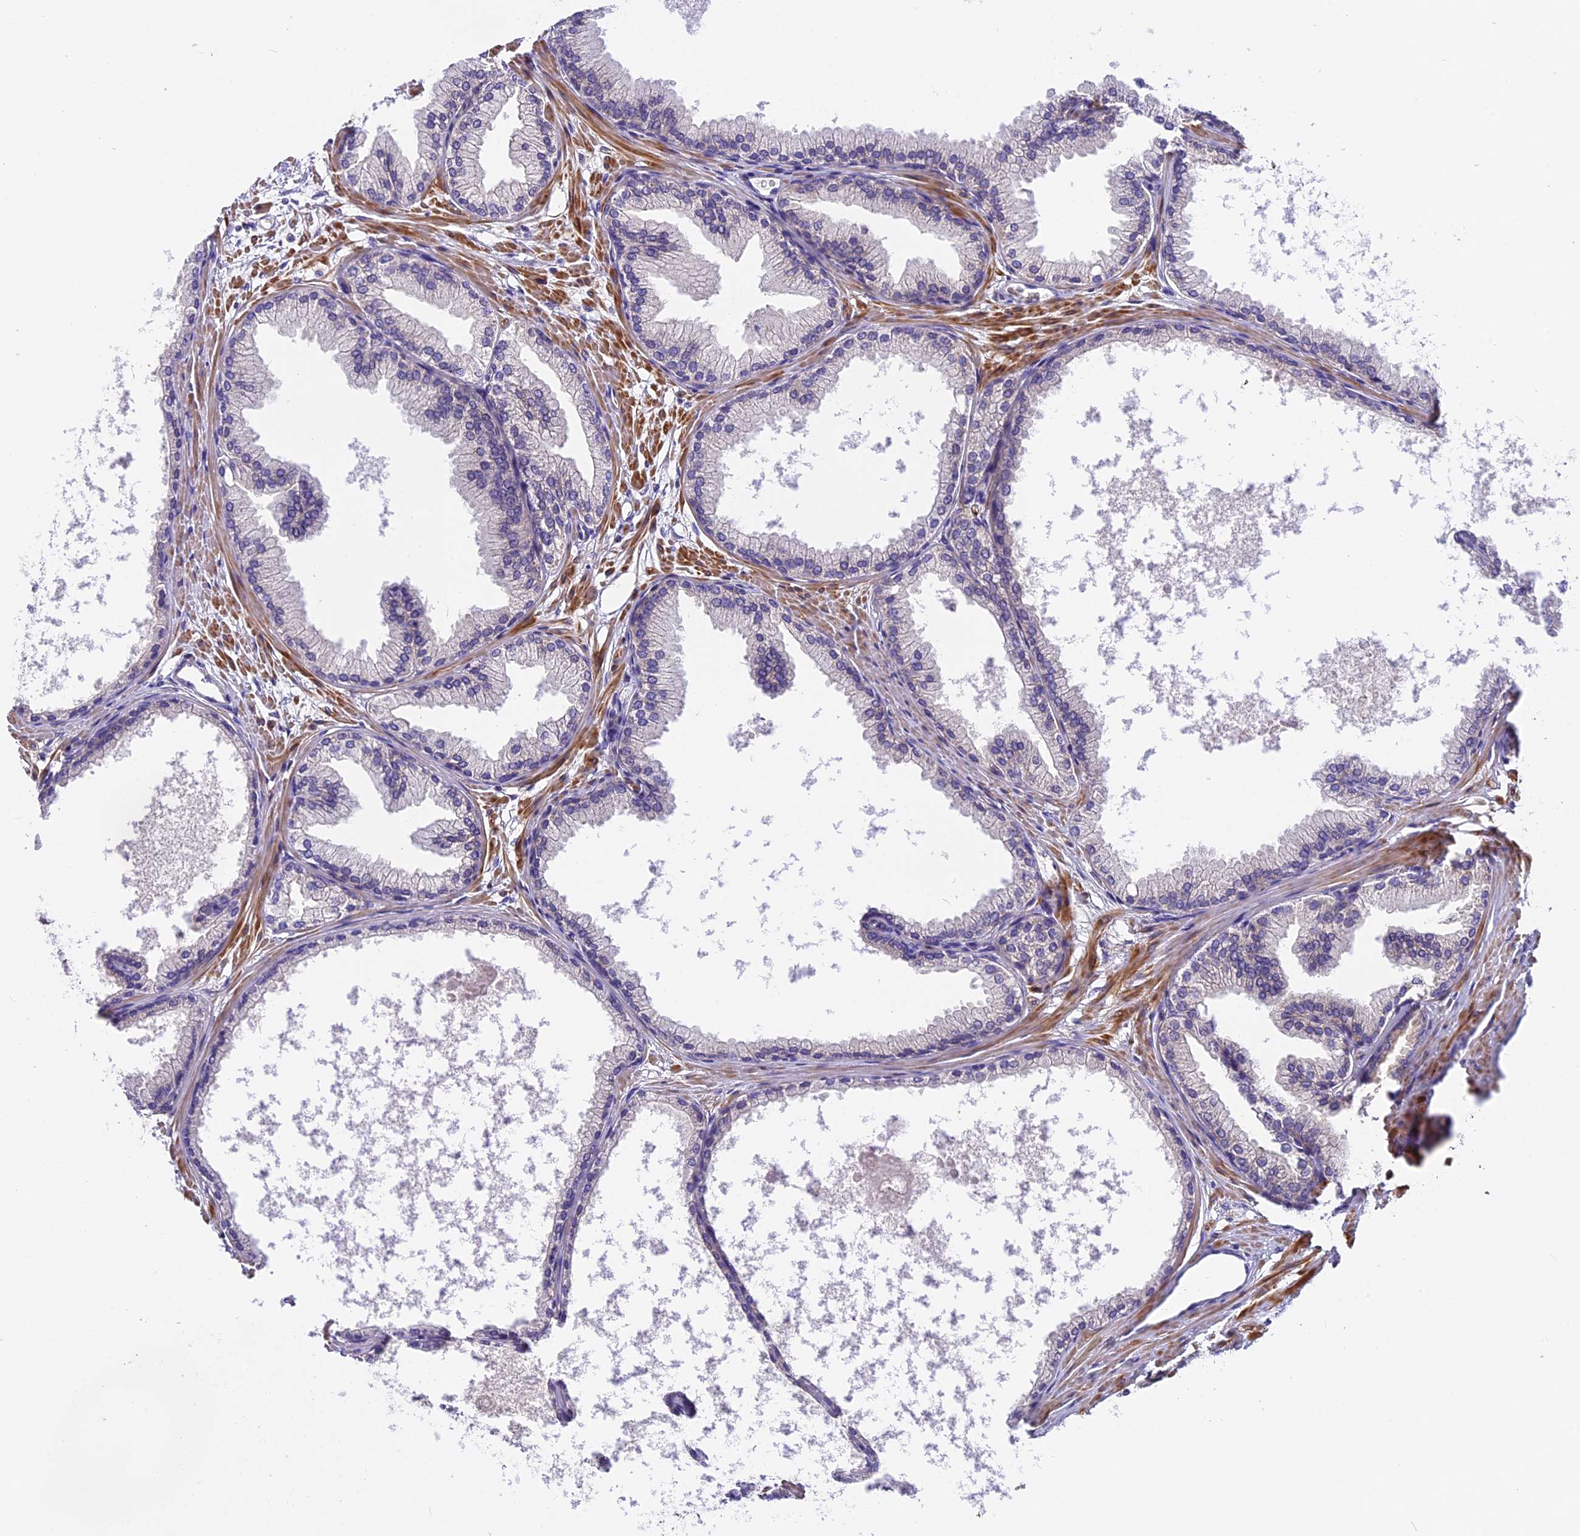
{"staining": {"intensity": "negative", "quantity": "none", "location": "none"}, "tissue": "prostate cancer", "cell_type": "Tumor cells", "image_type": "cancer", "snomed": [{"axis": "morphology", "description": "Adenocarcinoma, Low grade"}, {"axis": "topography", "description": "Prostate"}], "caption": "This is an immunohistochemistry image of human prostate cancer. There is no positivity in tumor cells.", "gene": "FAM98C", "patient": {"sex": "male", "age": 63}}